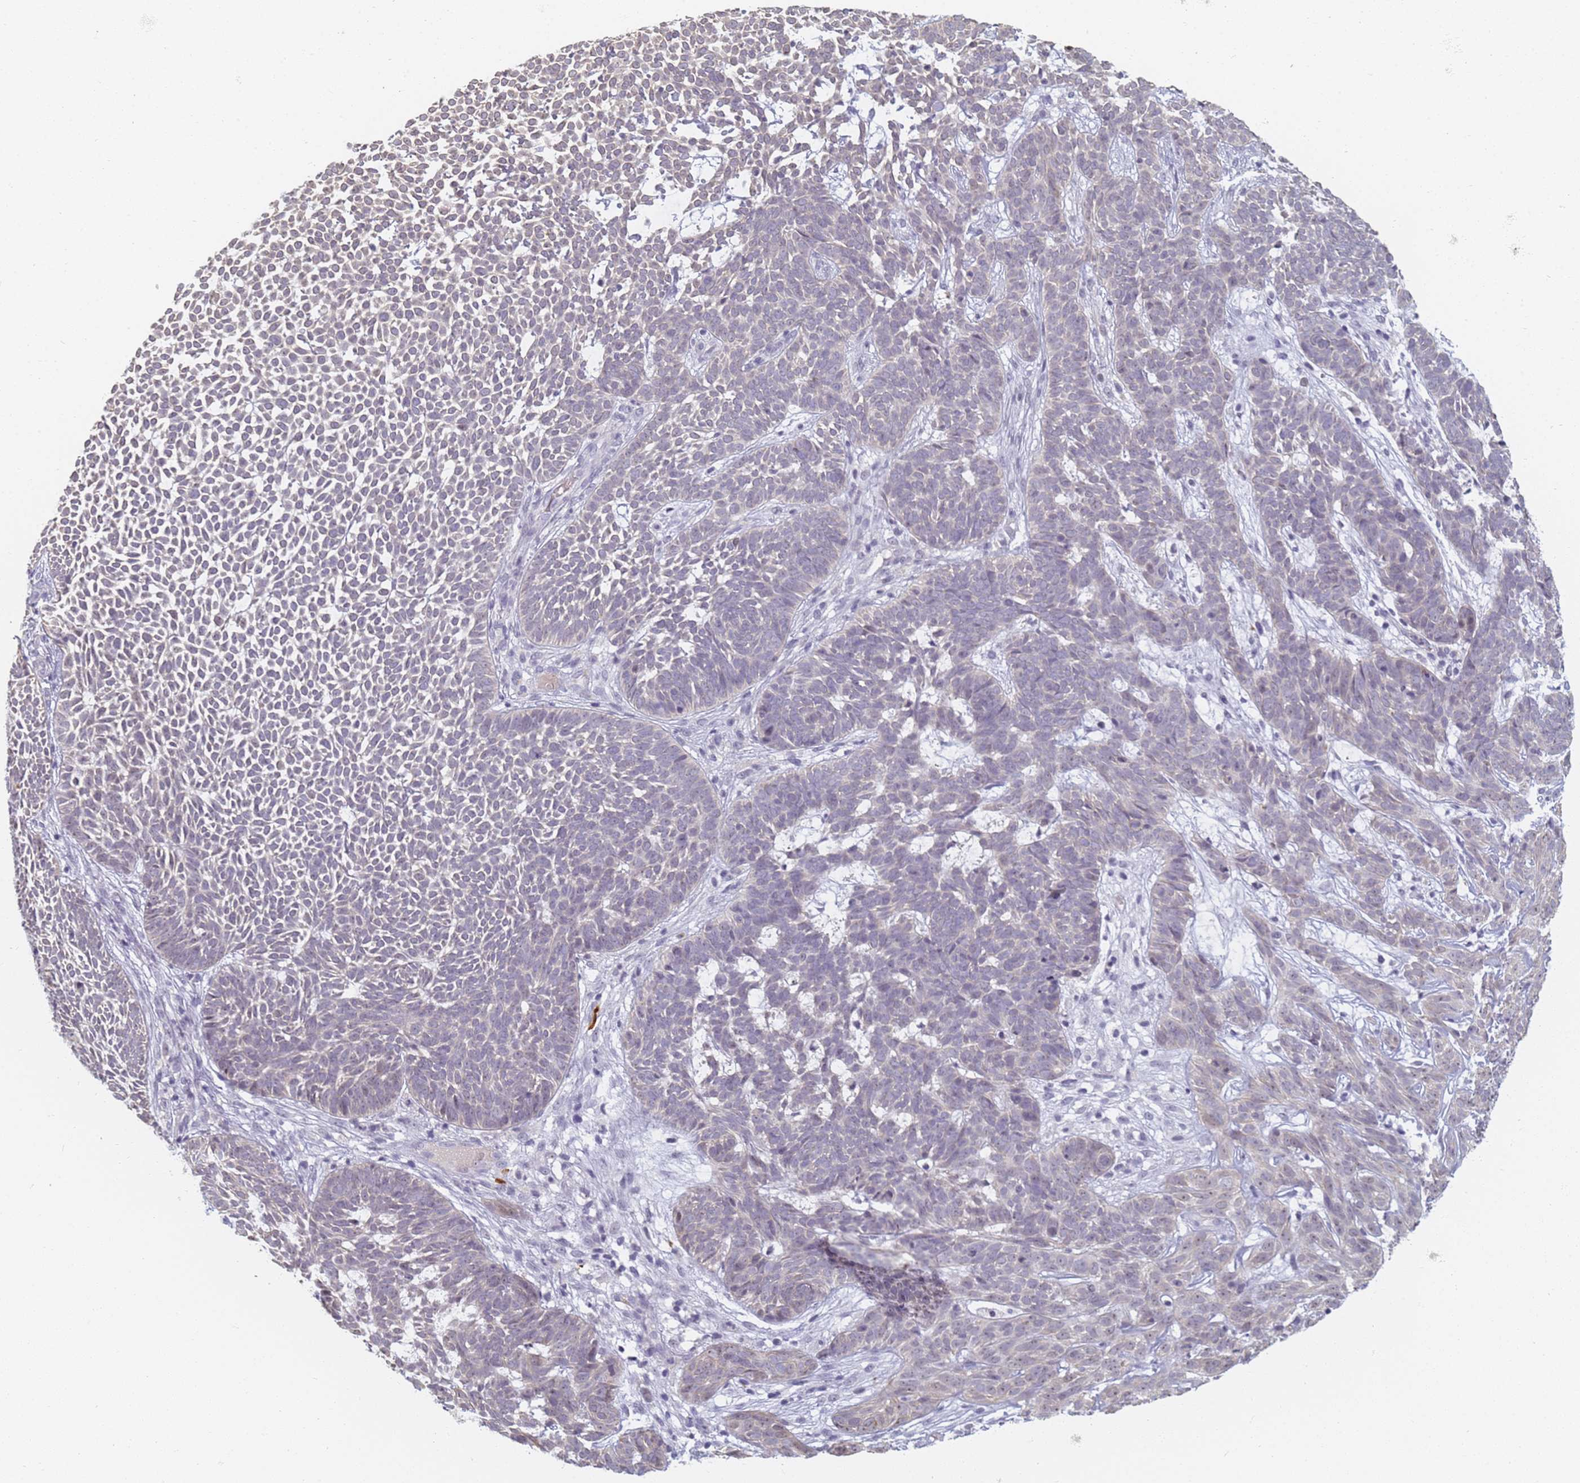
{"staining": {"intensity": "weak", "quantity": "<25%", "location": "cytoplasmic/membranous,nuclear"}, "tissue": "skin cancer", "cell_type": "Tumor cells", "image_type": "cancer", "snomed": [{"axis": "morphology", "description": "Basal cell carcinoma"}, {"axis": "topography", "description": "Skin"}], "caption": "The immunohistochemistry photomicrograph has no significant positivity in tumor cells of skin cancer (basal cell carcinoma) tissue.", "gene": "SLC38A9", "patient": {"sex": "female", "age": 78}}